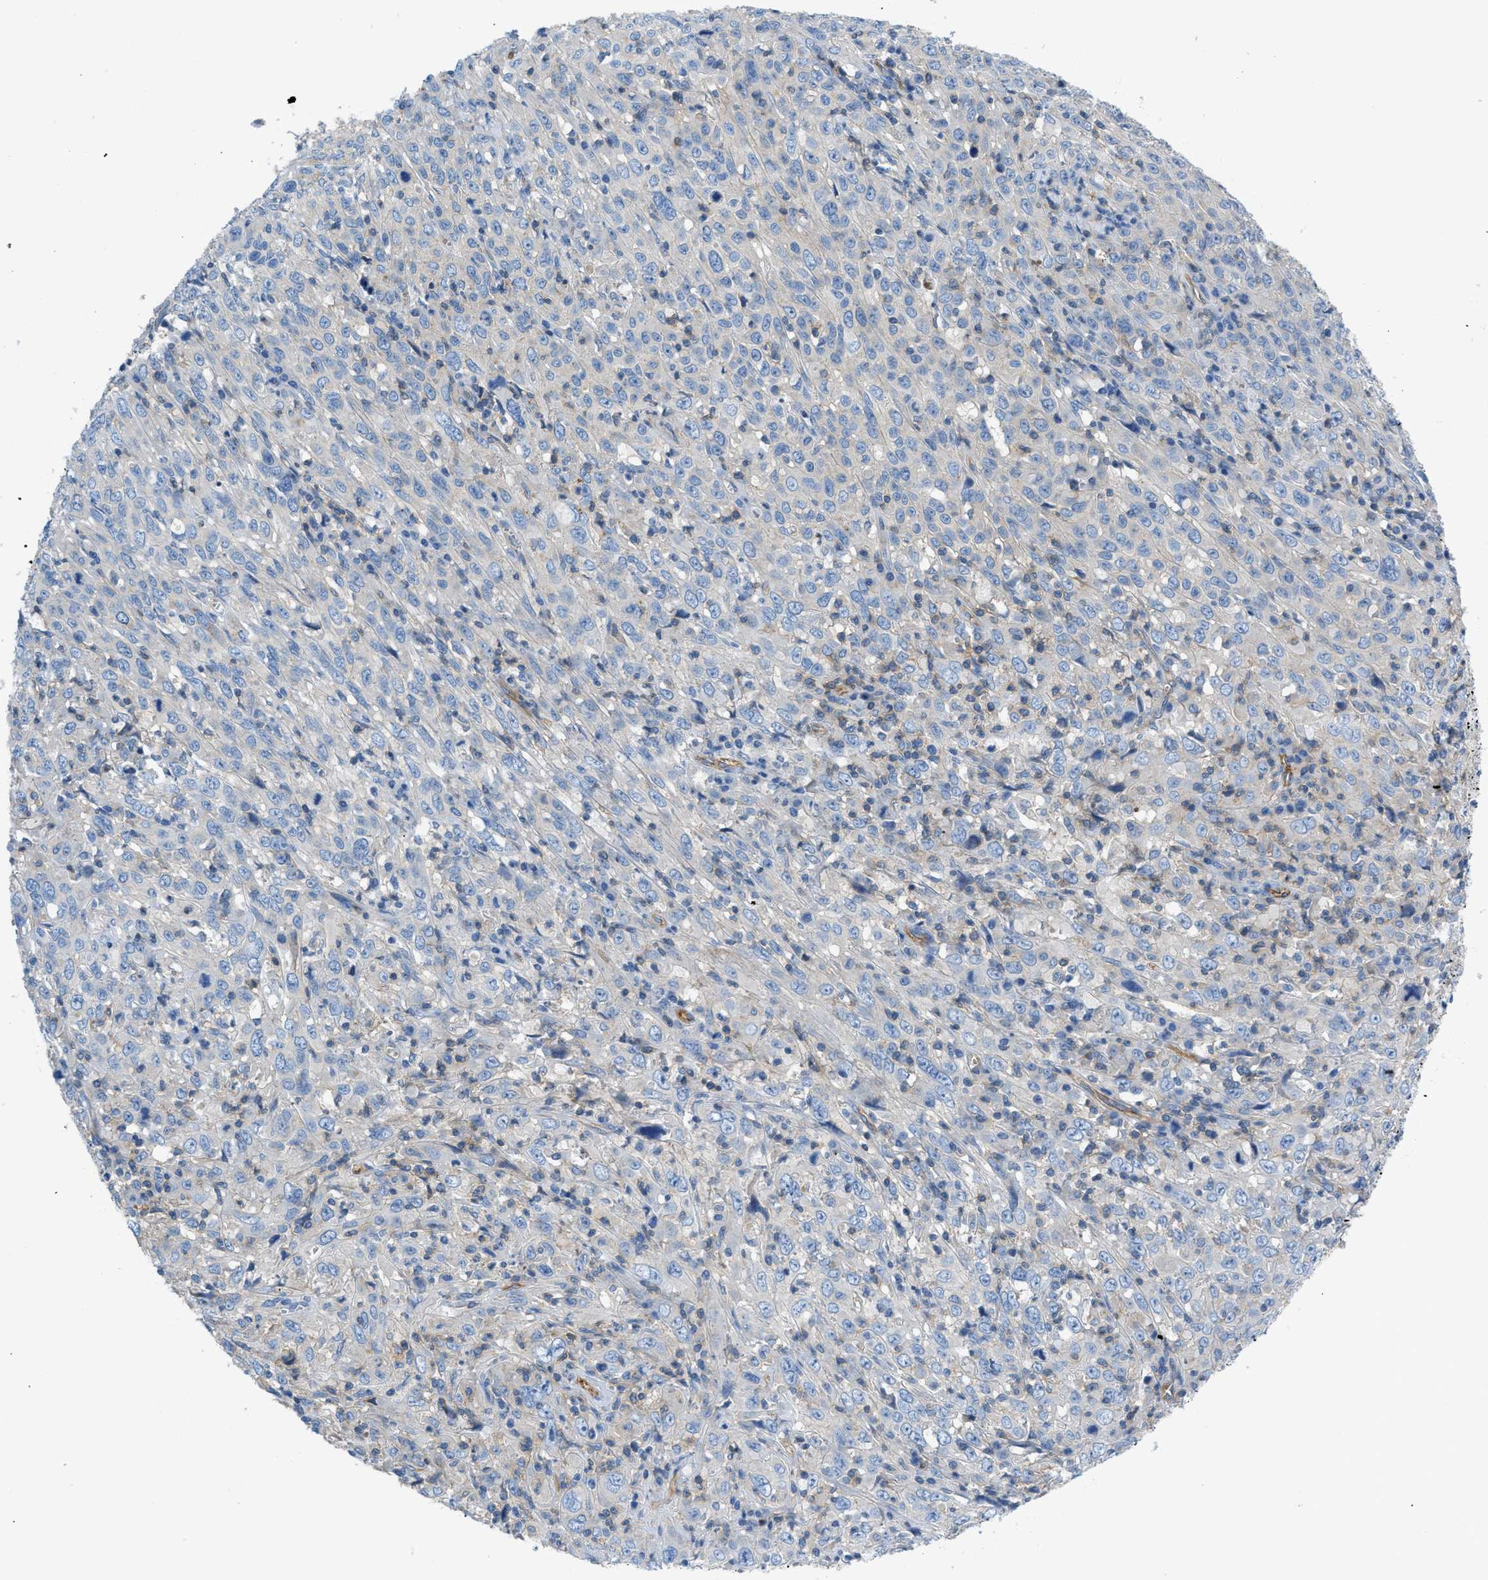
{"staining": {"intensity": "negative", "quantity": "none", "location": "none"}, "tissue": "cervical cancer", "cell_type": "Tumor cells", "image_type": "cancer", "snomed": [{"axis": "morphology", "description": "Squamous cell carcinoma, NOS"}, {"axis": "topography", "description": "Cervix"}], "caption": "The histopathology image exhibits no staining of tumor cells in cervical cancer (squamous cell carcinoma).", "gene": "ORAI1", "patient": {"sex": "female", "age": 46}}